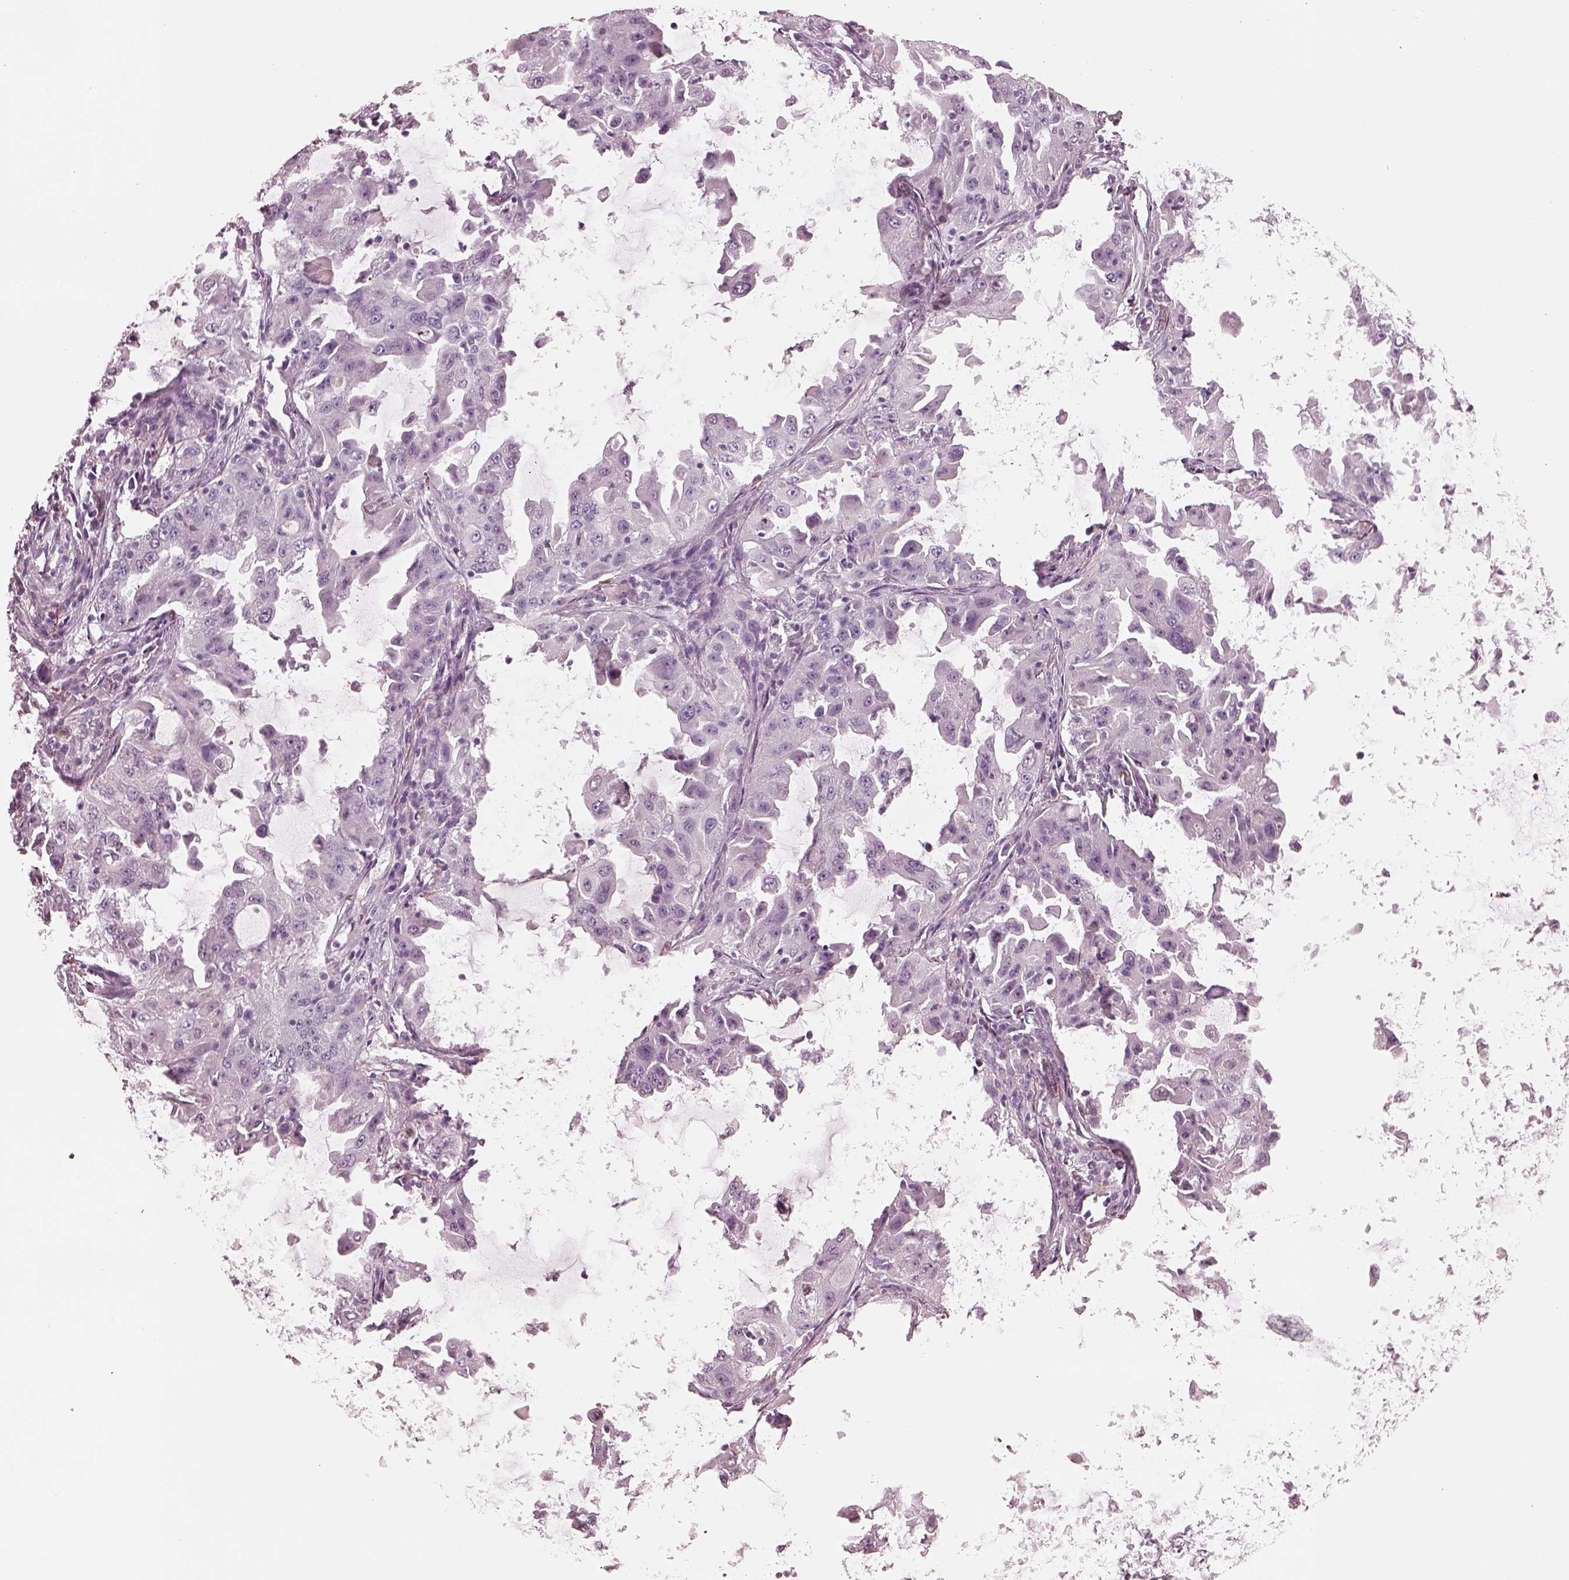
{"staining": {"intensity": "negative", "quantity": "none", "location": "none"}, "tissue": "lung cancer", "cell_type": "Tumor cells", "image_type": "cancer", "snomed": [{"axis": "morphology", "description": "Adenocarcinoma, NOS"}, {"axis": "topography", "description": "Lung"}], "caption": "Tumor cells are negative for protein expression in human lung cancer (adenocarcinoma).", "gene": "RSPH9", "patient": {"sex": "female", "age": 61}}